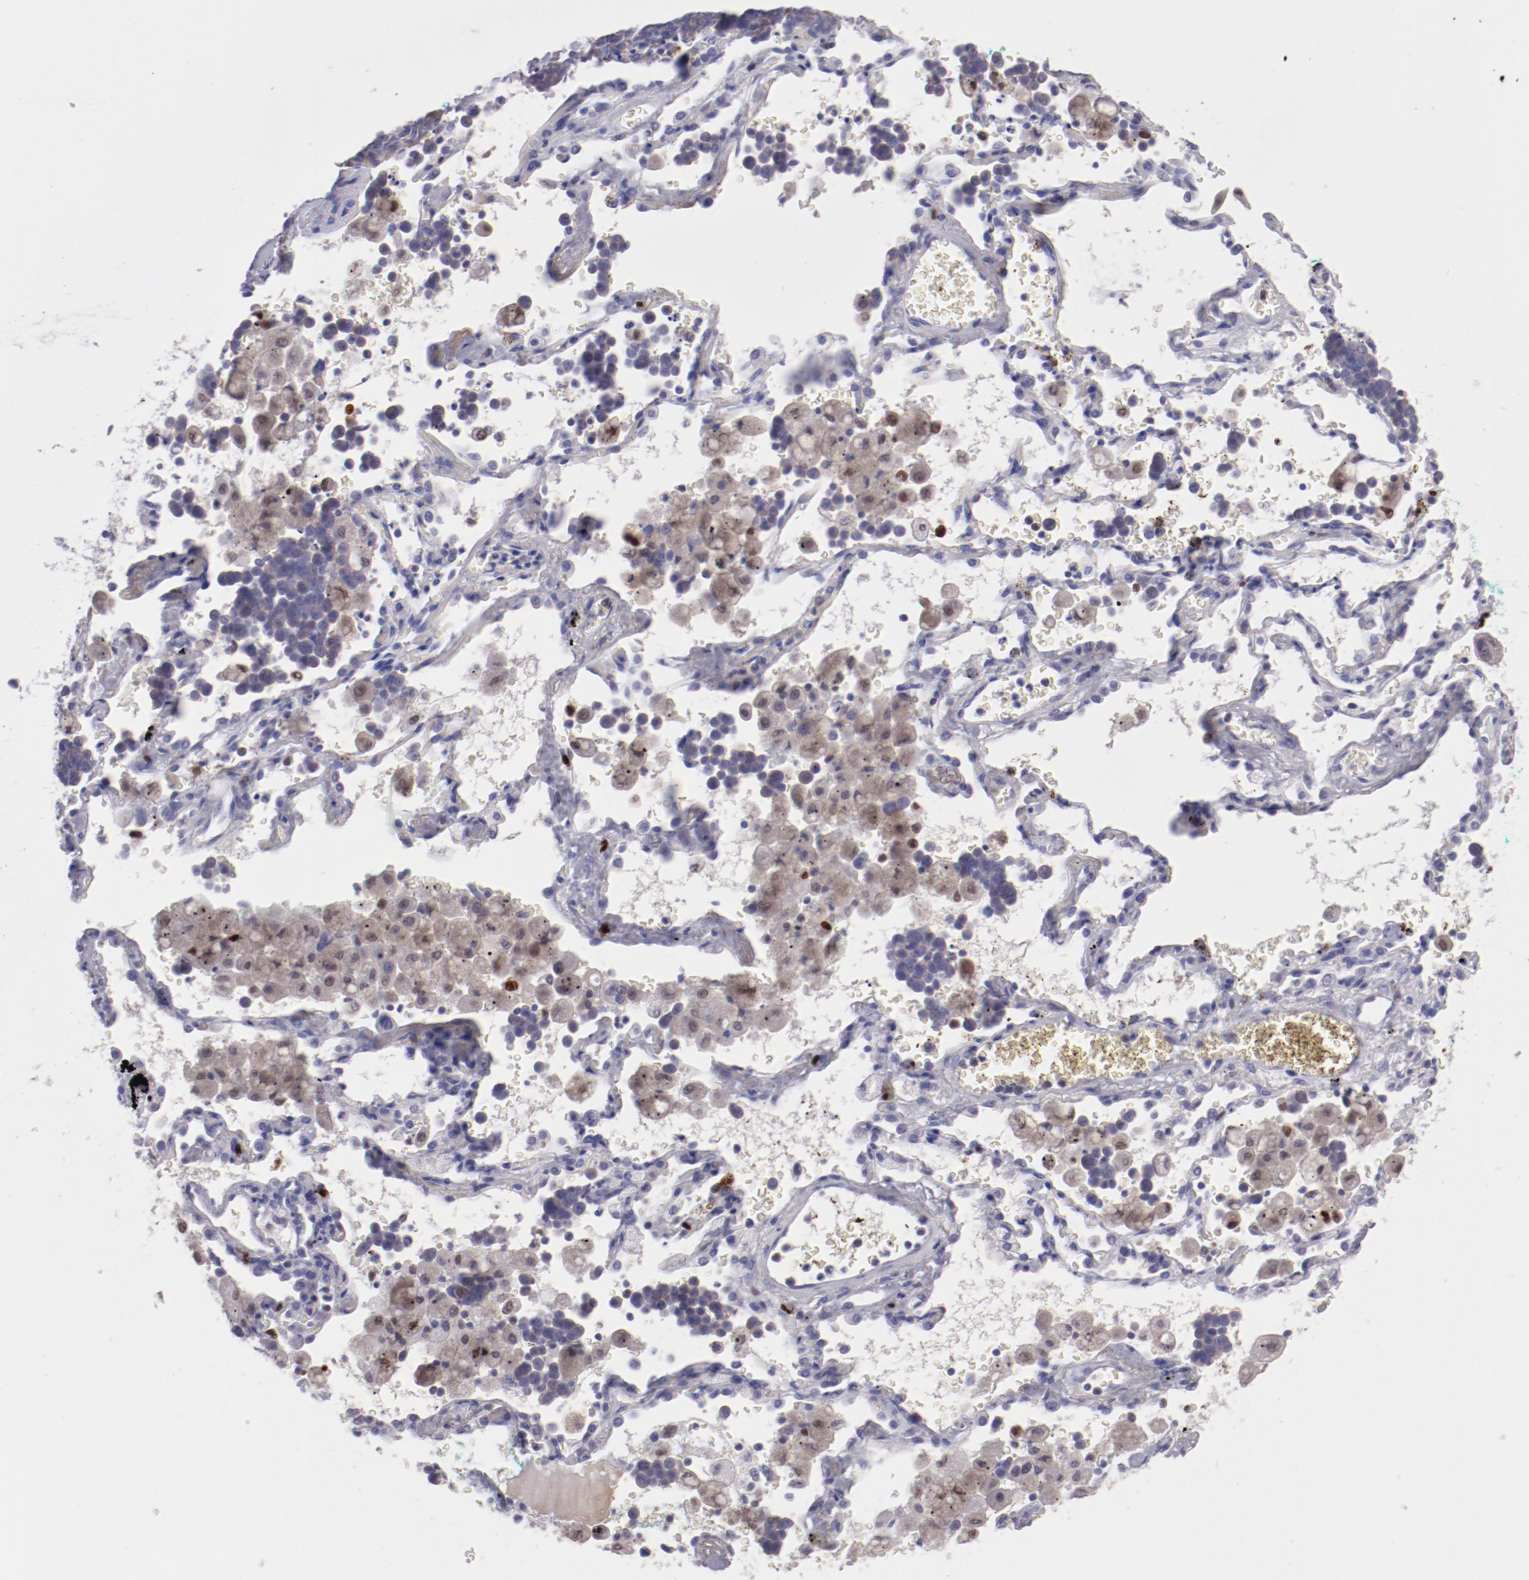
{"staining": {"intensity": "weak", "quantity": "<25%", "location": "cytoplasmic/membranous"}, "tissue": "lung cancer", "cell_type": "Tumor cells", "image_type": "cancer", "snomed": [{"axis": "morphology", "description": "Neoplasm, malignant, NOS"}, {"axis": "topography", "description": "Lung"}], "caption": "Tumor cells show no significant positivity in lung cancer (malignant neoplasm).", "gene": "IRF8", "patient": {"sex": "female", "age": 58}}